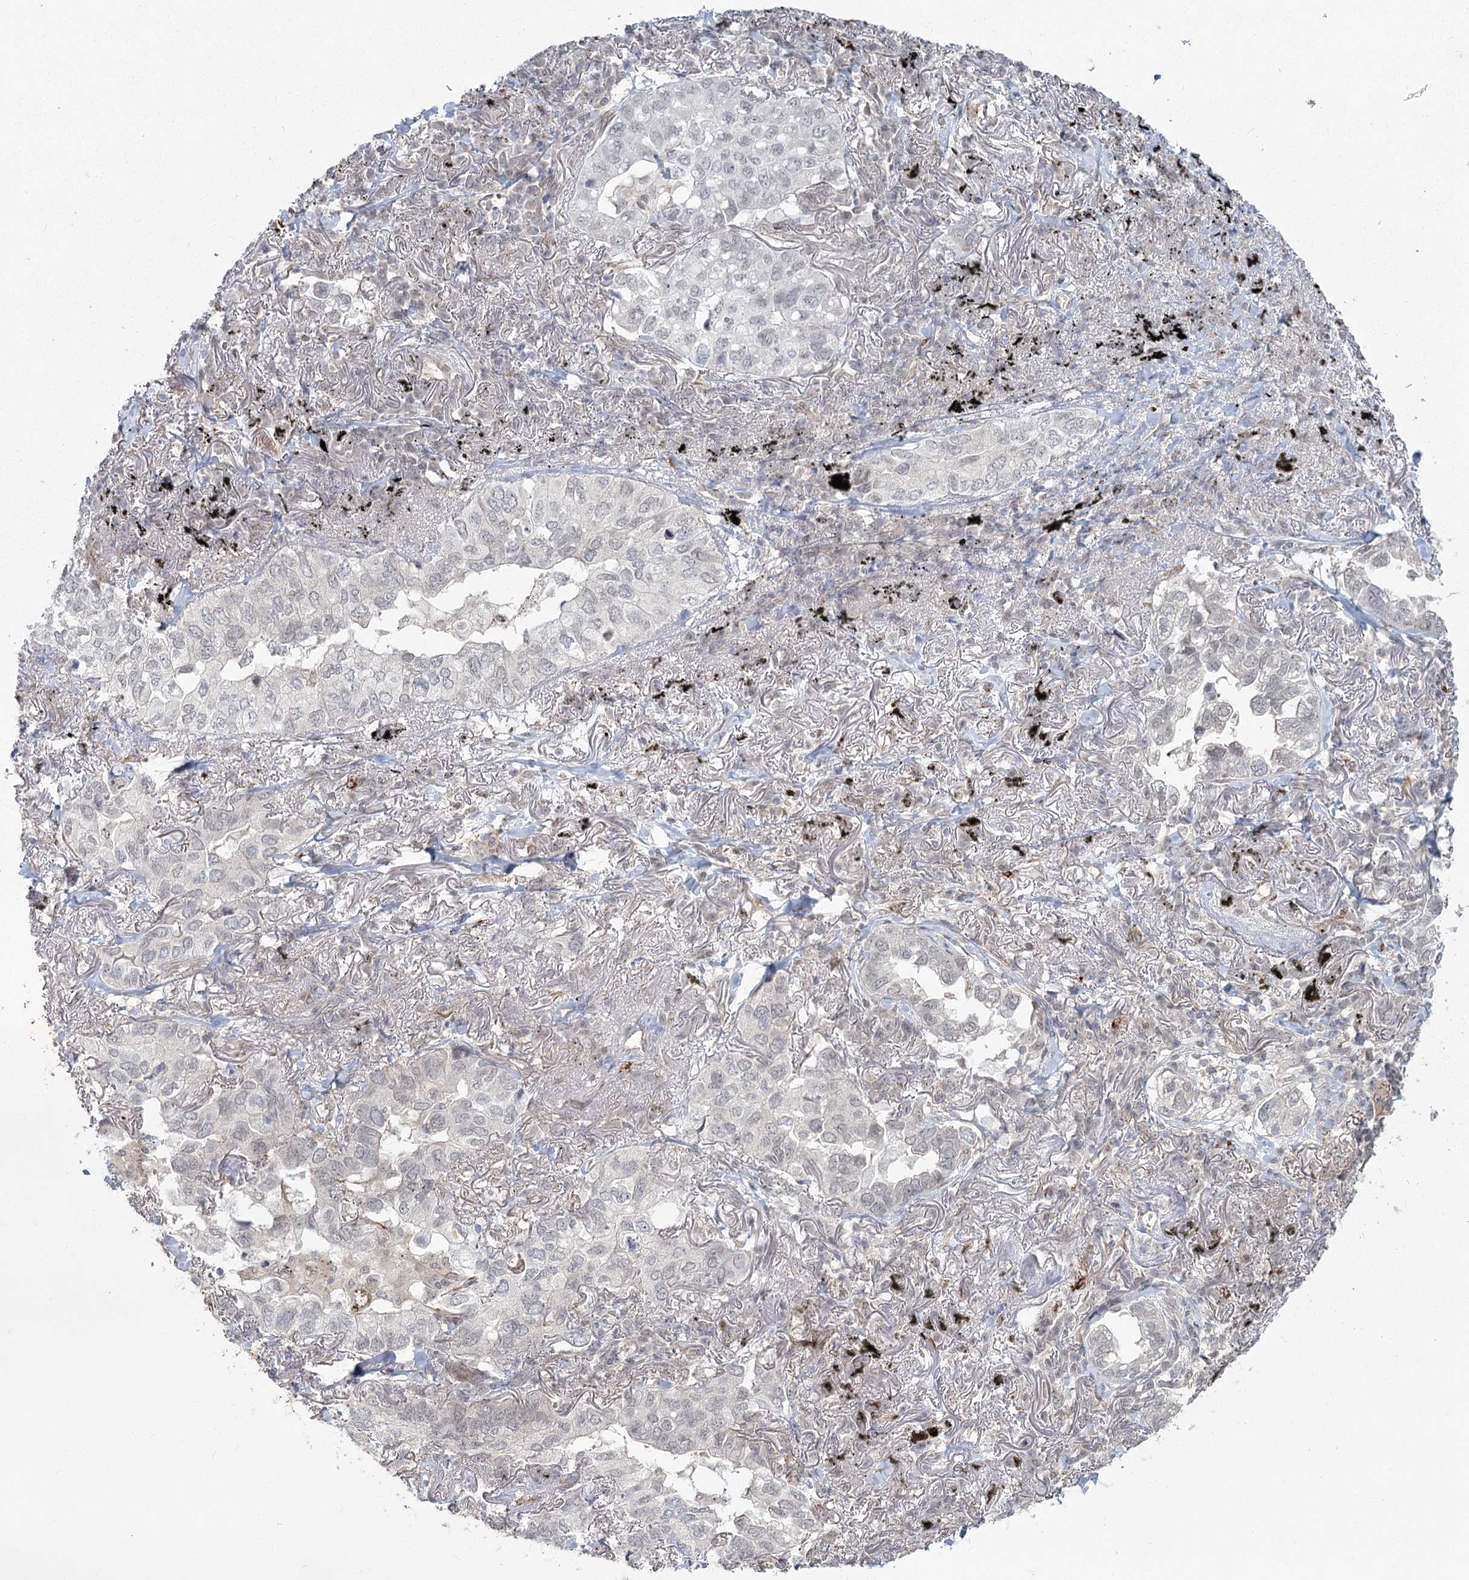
{"staining": {"intensity": "negative", "quantity": "none", "location": "none"}, "tissue": "lung cancer", "cell_type": "Tumor cells", "image_type": "cancer", "snomed": [{"axis": "morphology", "description": "Adenocarcinoma, NOS"}, {"axis": "topography", "description": "Lung"}], "caption": "Immunohistochemical staining of lung adenocarcinoma displays no significant expression in tumor cells.", "gene": "AP2M1", "patient": {"sex": "male", "age": 65}}